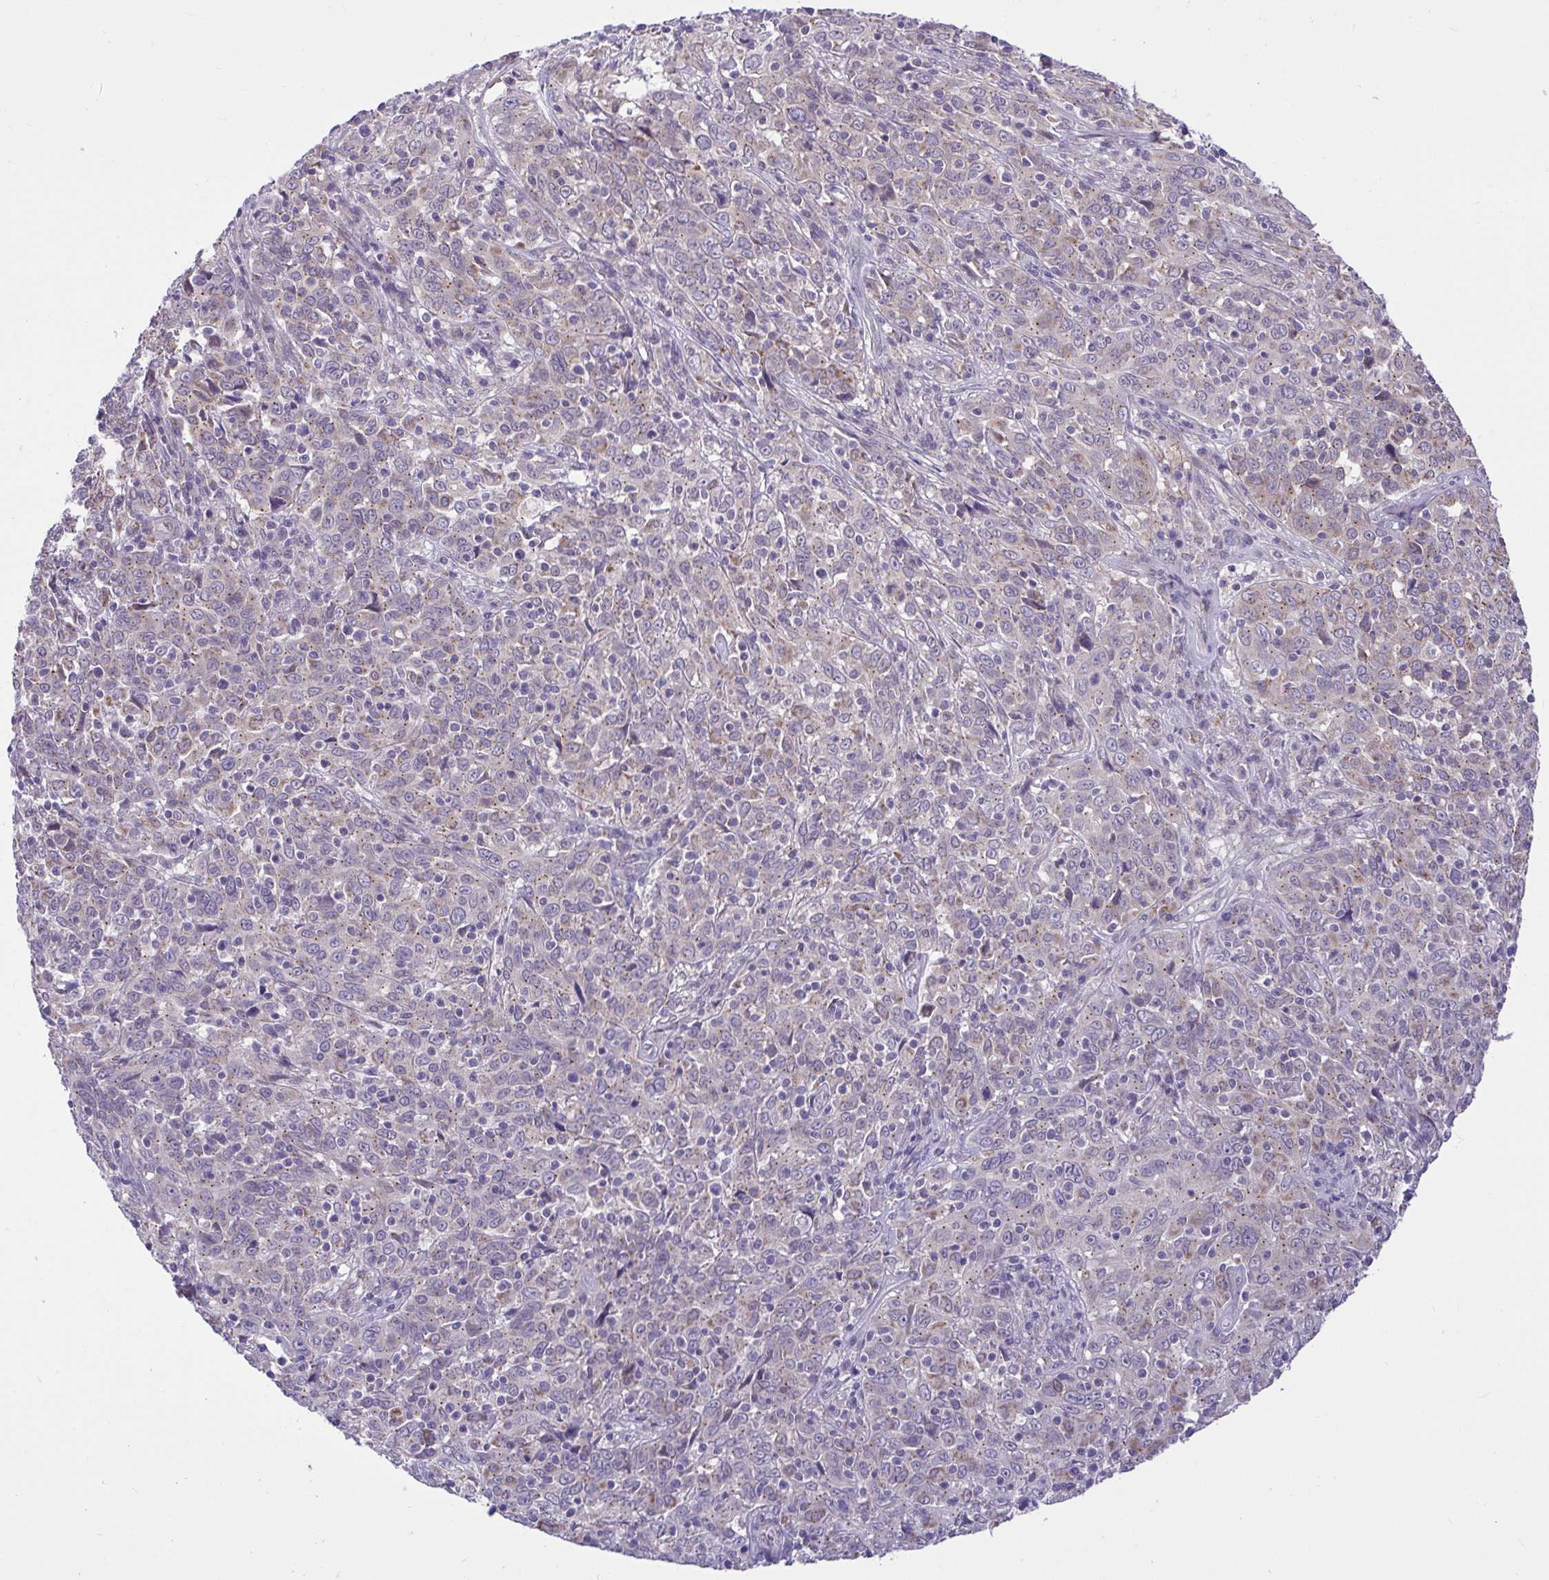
{"staining": {"intensity": "weak", "quantity": "<25%", "location": "cytoplasmic/membranous"}, "tissue": "cervical cancer", "cell_type": "Tumor cells", "image_type": "cancer", "snomed": [{"axis": "morphology", "description": "Squamous cell carcinoma, NOS"}, {"axis": "topography", "description": "Cervix"}], "caption": "Tumor cells show no significant expression in cervical cancer.", "gene": "CEACAM18", "patient": {"sex": "female", "age": 46}}